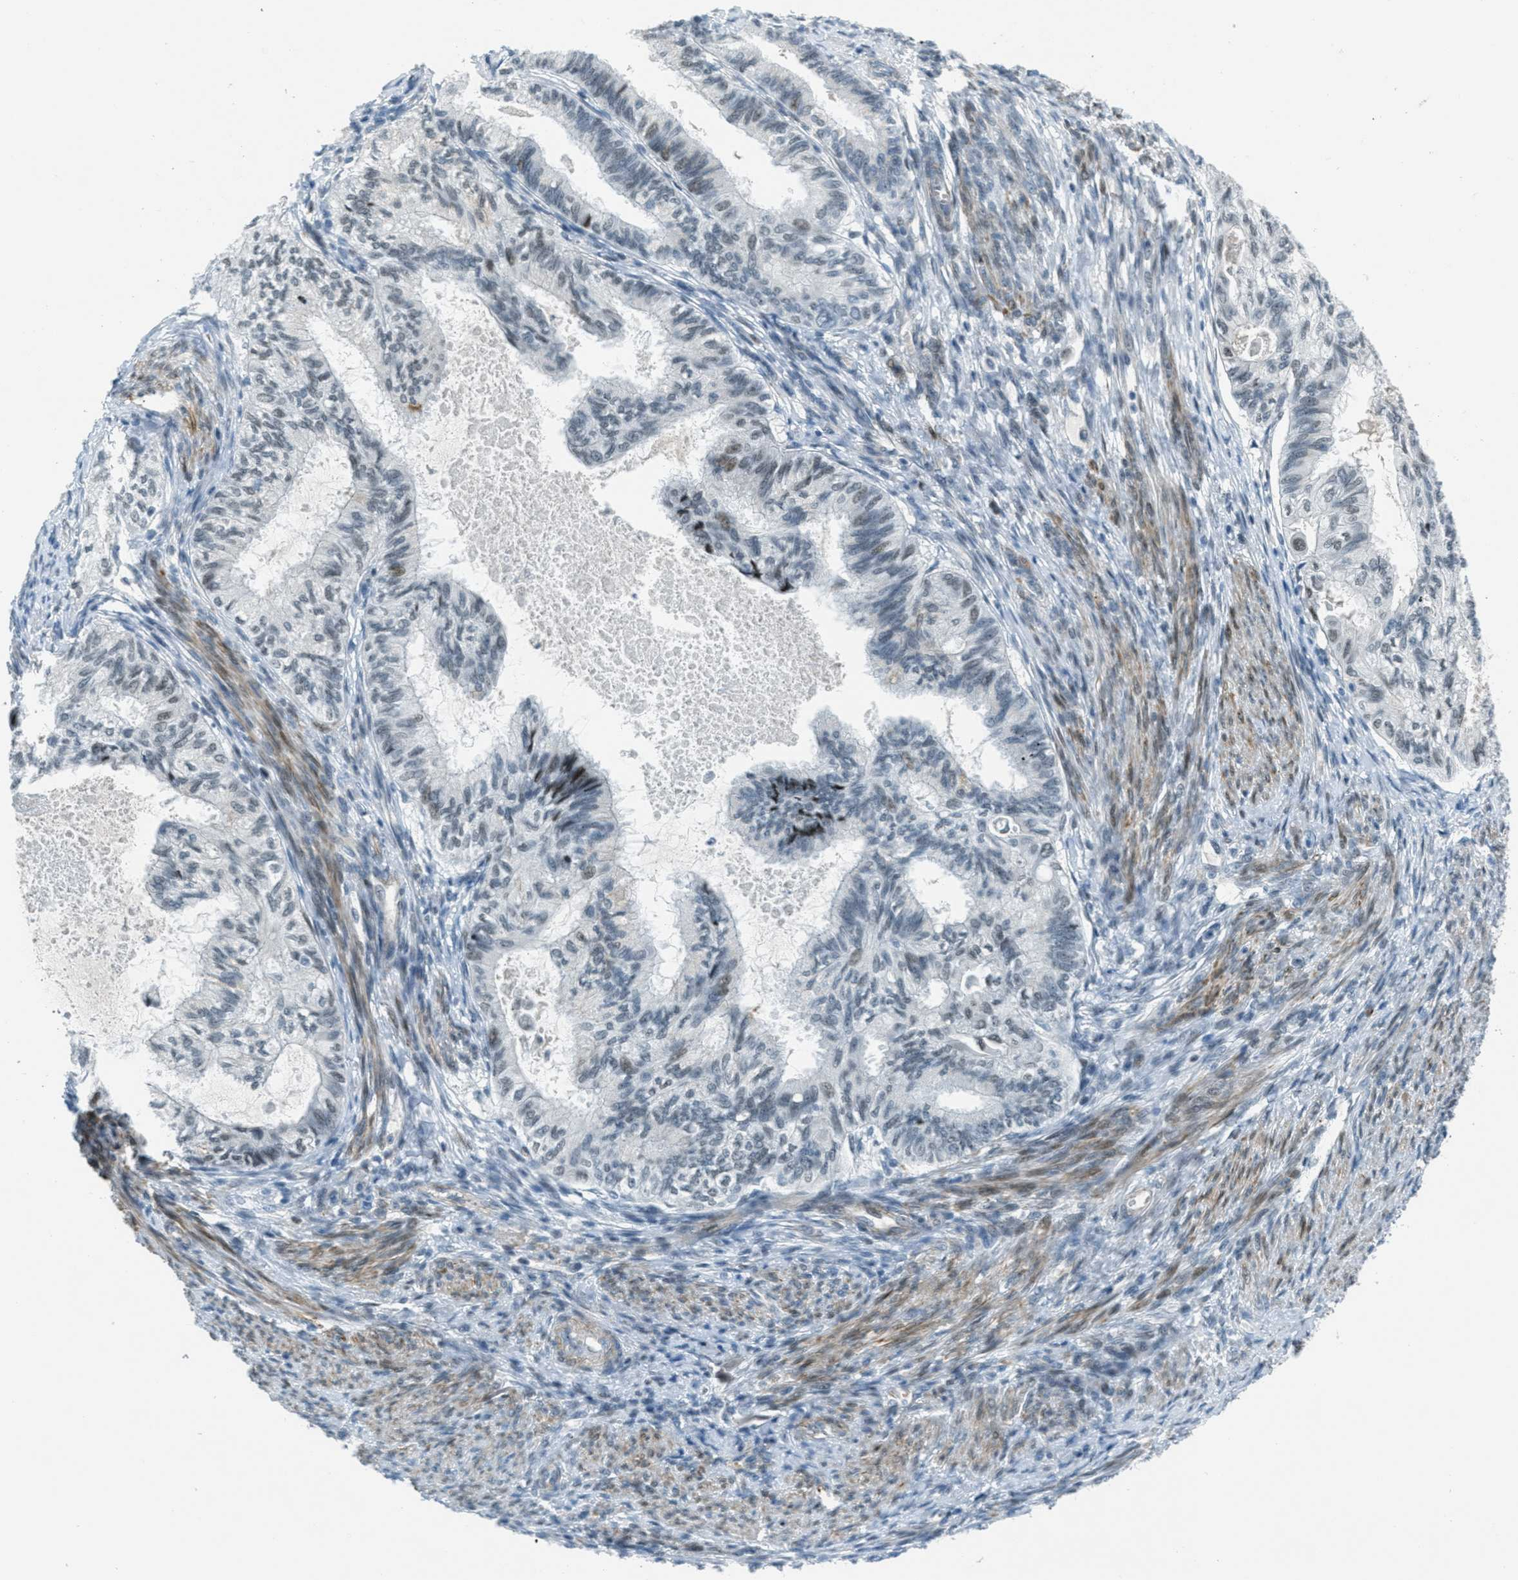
{"staining": {"intensity": "weak", "quantity": "<25%", "location": "nuclear"}, "tissue": "cervical cancer", "cell_type": "Tumor cells", "image_type": "cancer", "snomed": [{"axis": "morphology", "description": "Normal tissue, NOS"}, {"axis": "morphology", "description": "Adenocarcinoma, NOS"}, {"axis": "topography", "description": "Cervix"}, {"axis": "topography", "description": "Endometrium"}], "caption": "DAB immunohistochemical staining of human adenocarcinoma (cervical) displays no significant positivity in tumor cells.", "gene": "ZDHHC23", "patient": {"sex": "female", "age": 86}}